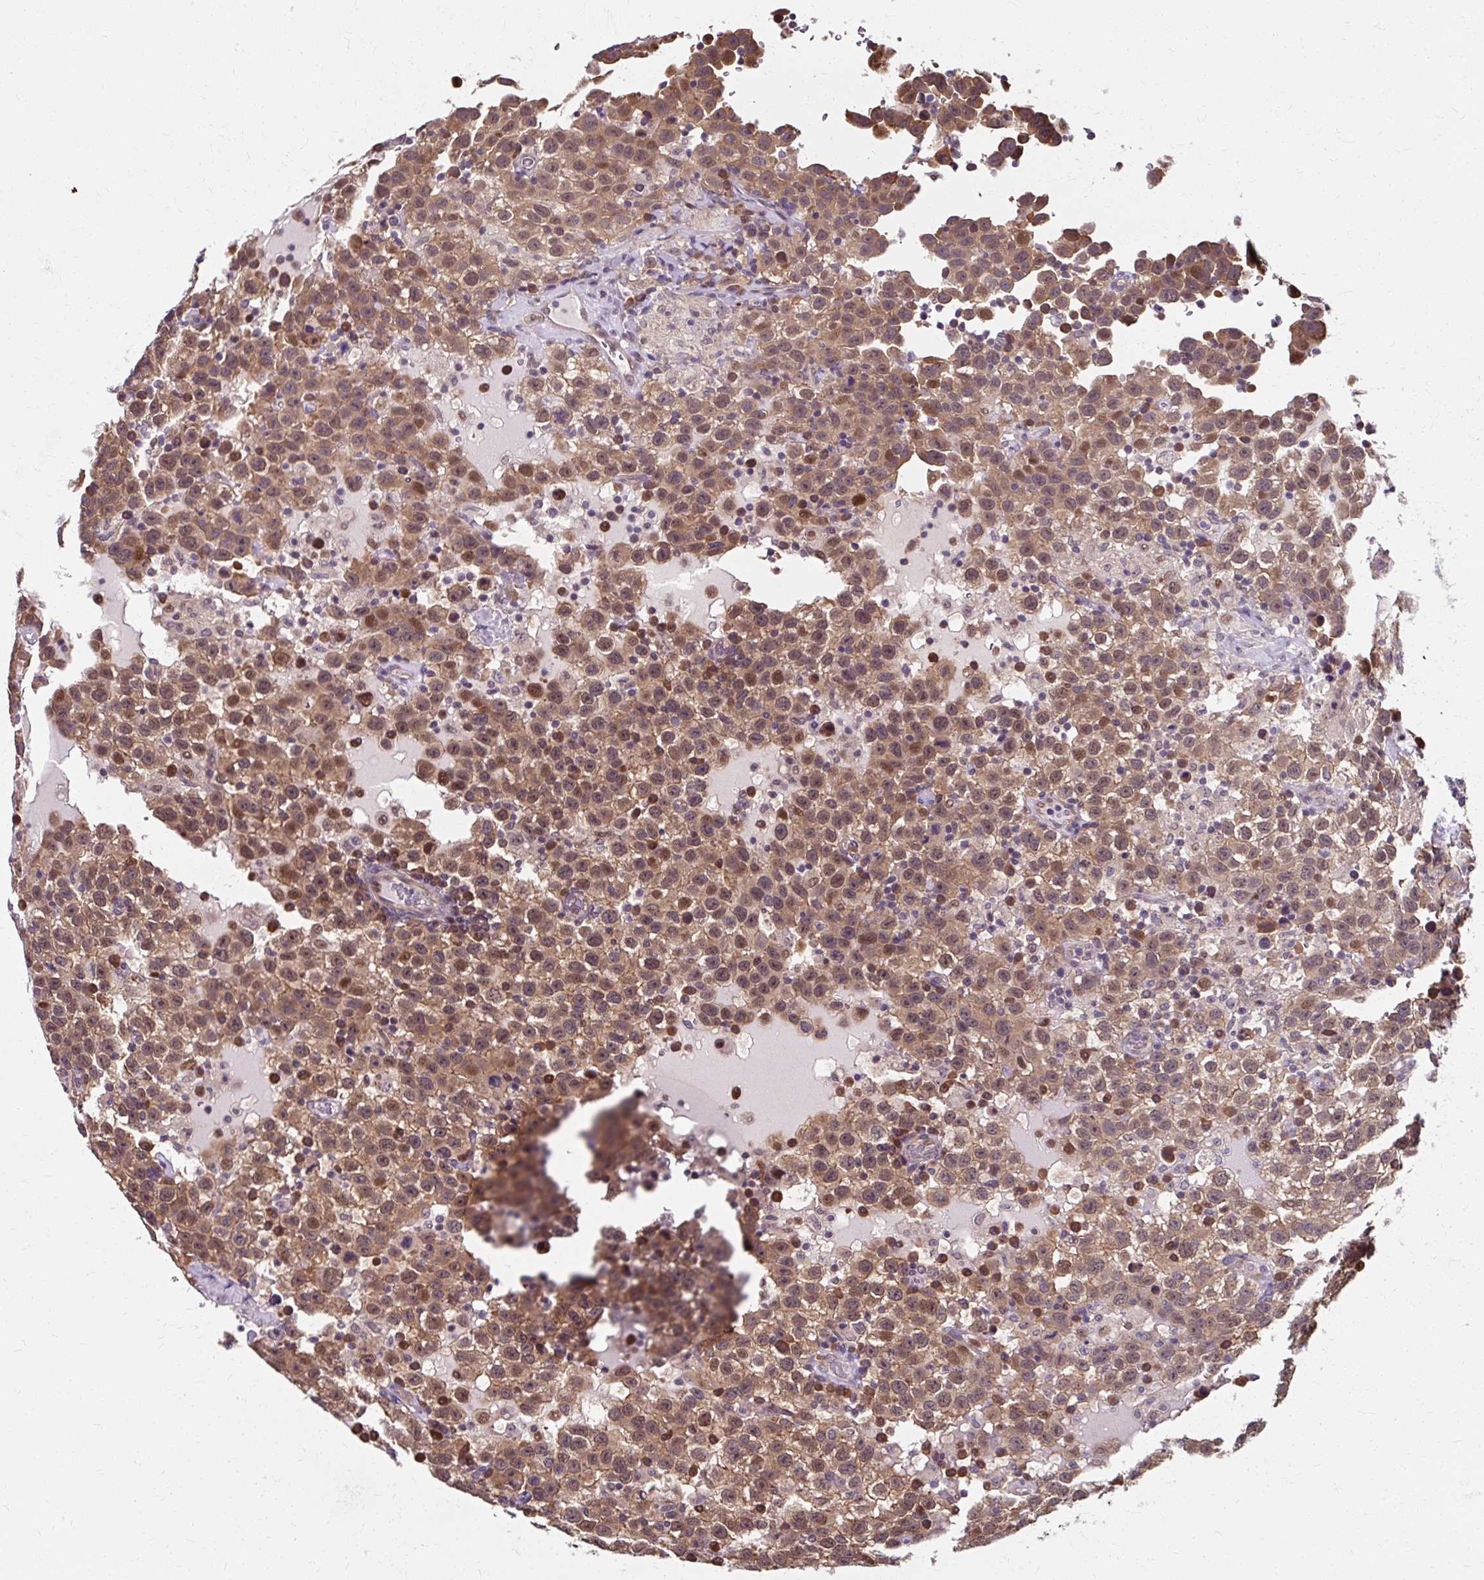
{"staining": {"intensity": "moderate", "quantity": ">75%", "location": "cytoplasmic/membranous,nuclear"}, "tissue": "testis cancer", "cell_type": "Tumor cells", "image_type": "cancer", "snomed": [{"axis": "morphology", "description": "Seminoma, NOS"}, {"axis": "topography", "description": "Testis"}], "caption": "Human testis seminoma stained with a protein marker displays moderate staining in tumor cells.", "gene": "ZNF555", "patient": {"sex": "male", "age": 41}}